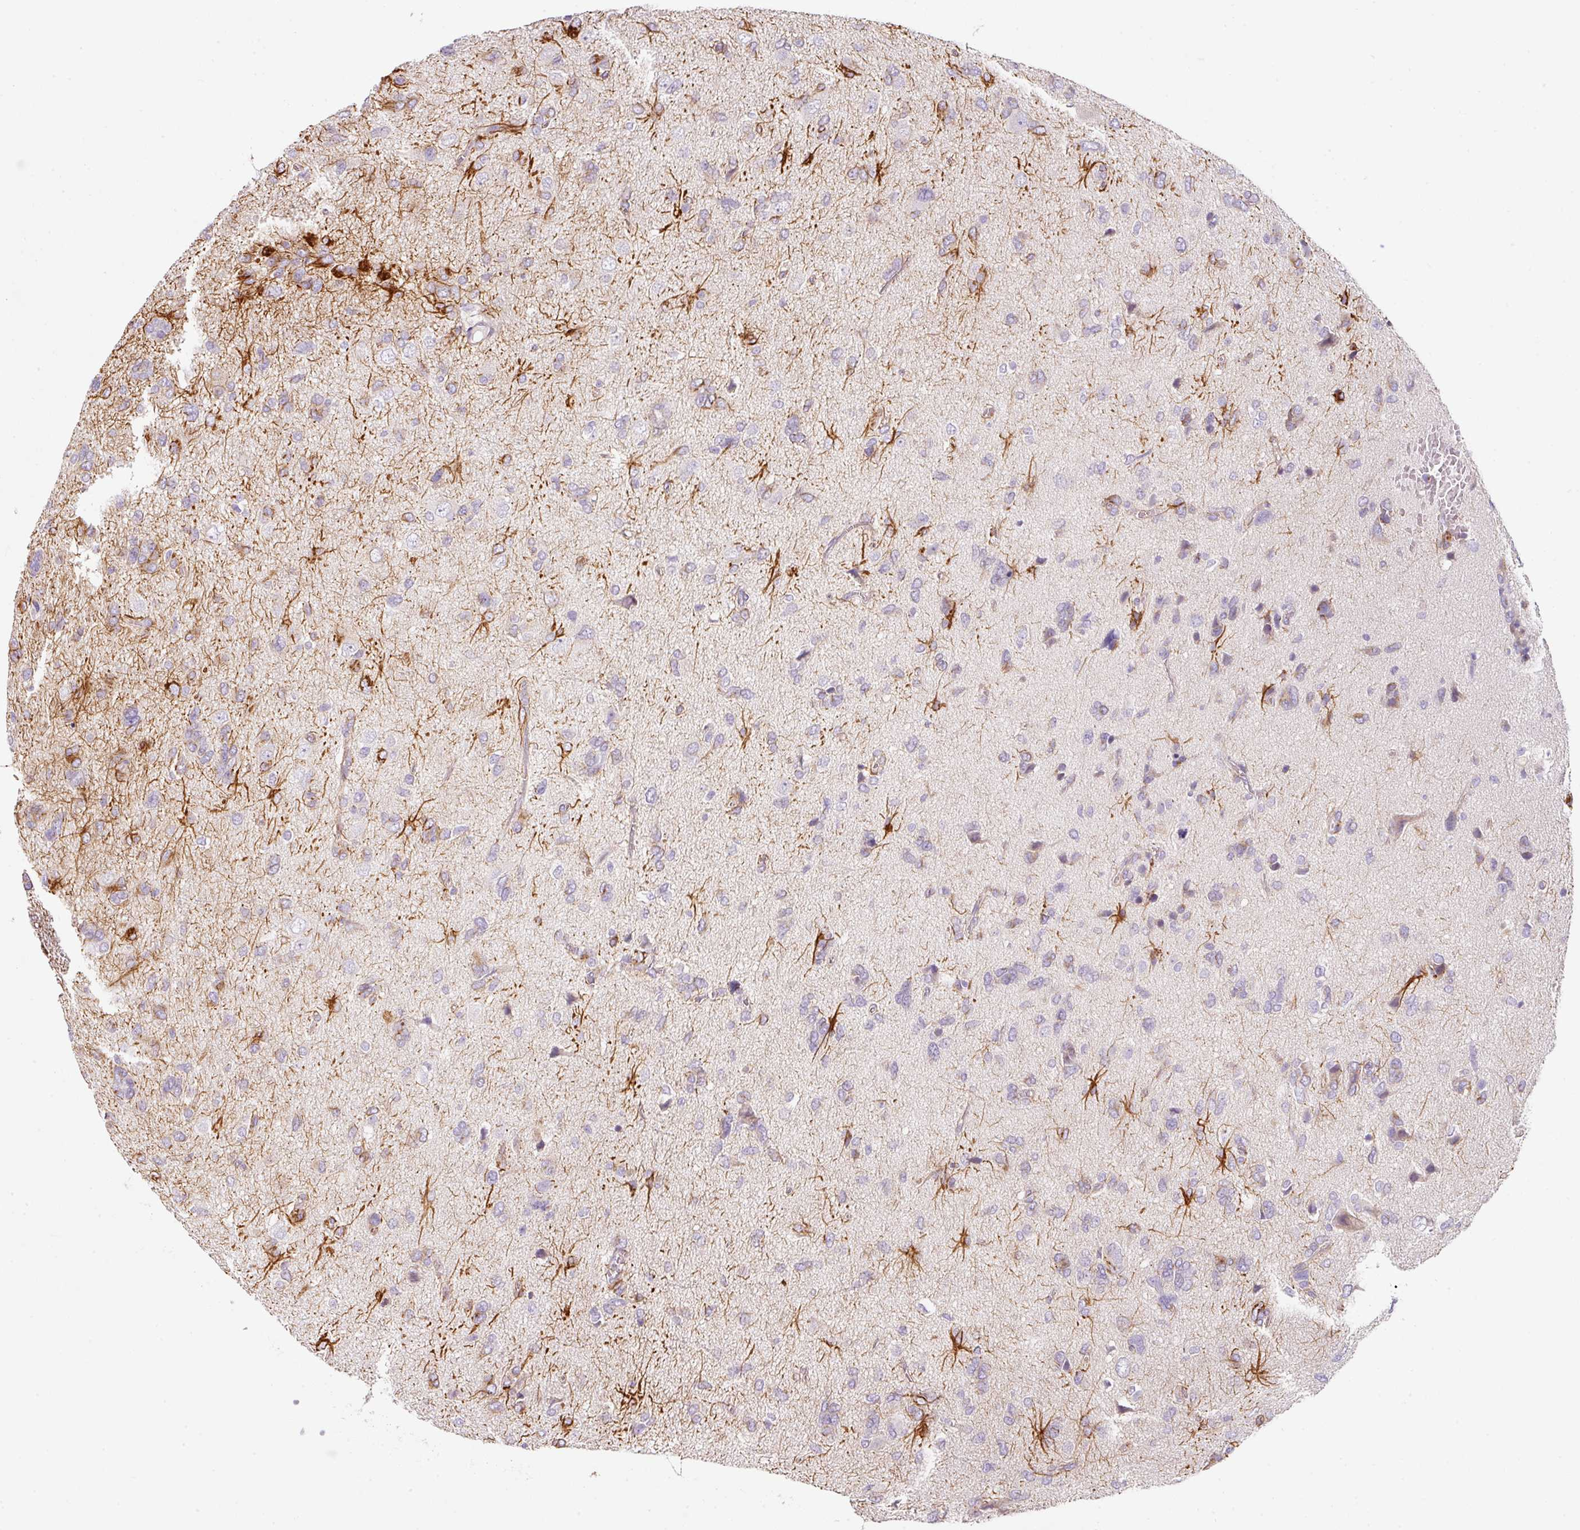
{"staining": {"intensity": "negative", "quantity": "none", "location": "none"}, "tissue": "glioma", "cell_type": "Tumor cells", "image_type": "cancer", "snomed": [{"axis": "morphology", "description": "Glioma, malignant, High grade"}, {"axis": "topography", "description": "Brain"}], "caption": "Glioma was stained to show a protein in brown. There is no significant staining in tumor cells. (DAB IHC visualized using brightfield microscopy, high magnification).", "gene": "NBPF11", "patient": {"sex": "female", "age": 59}}